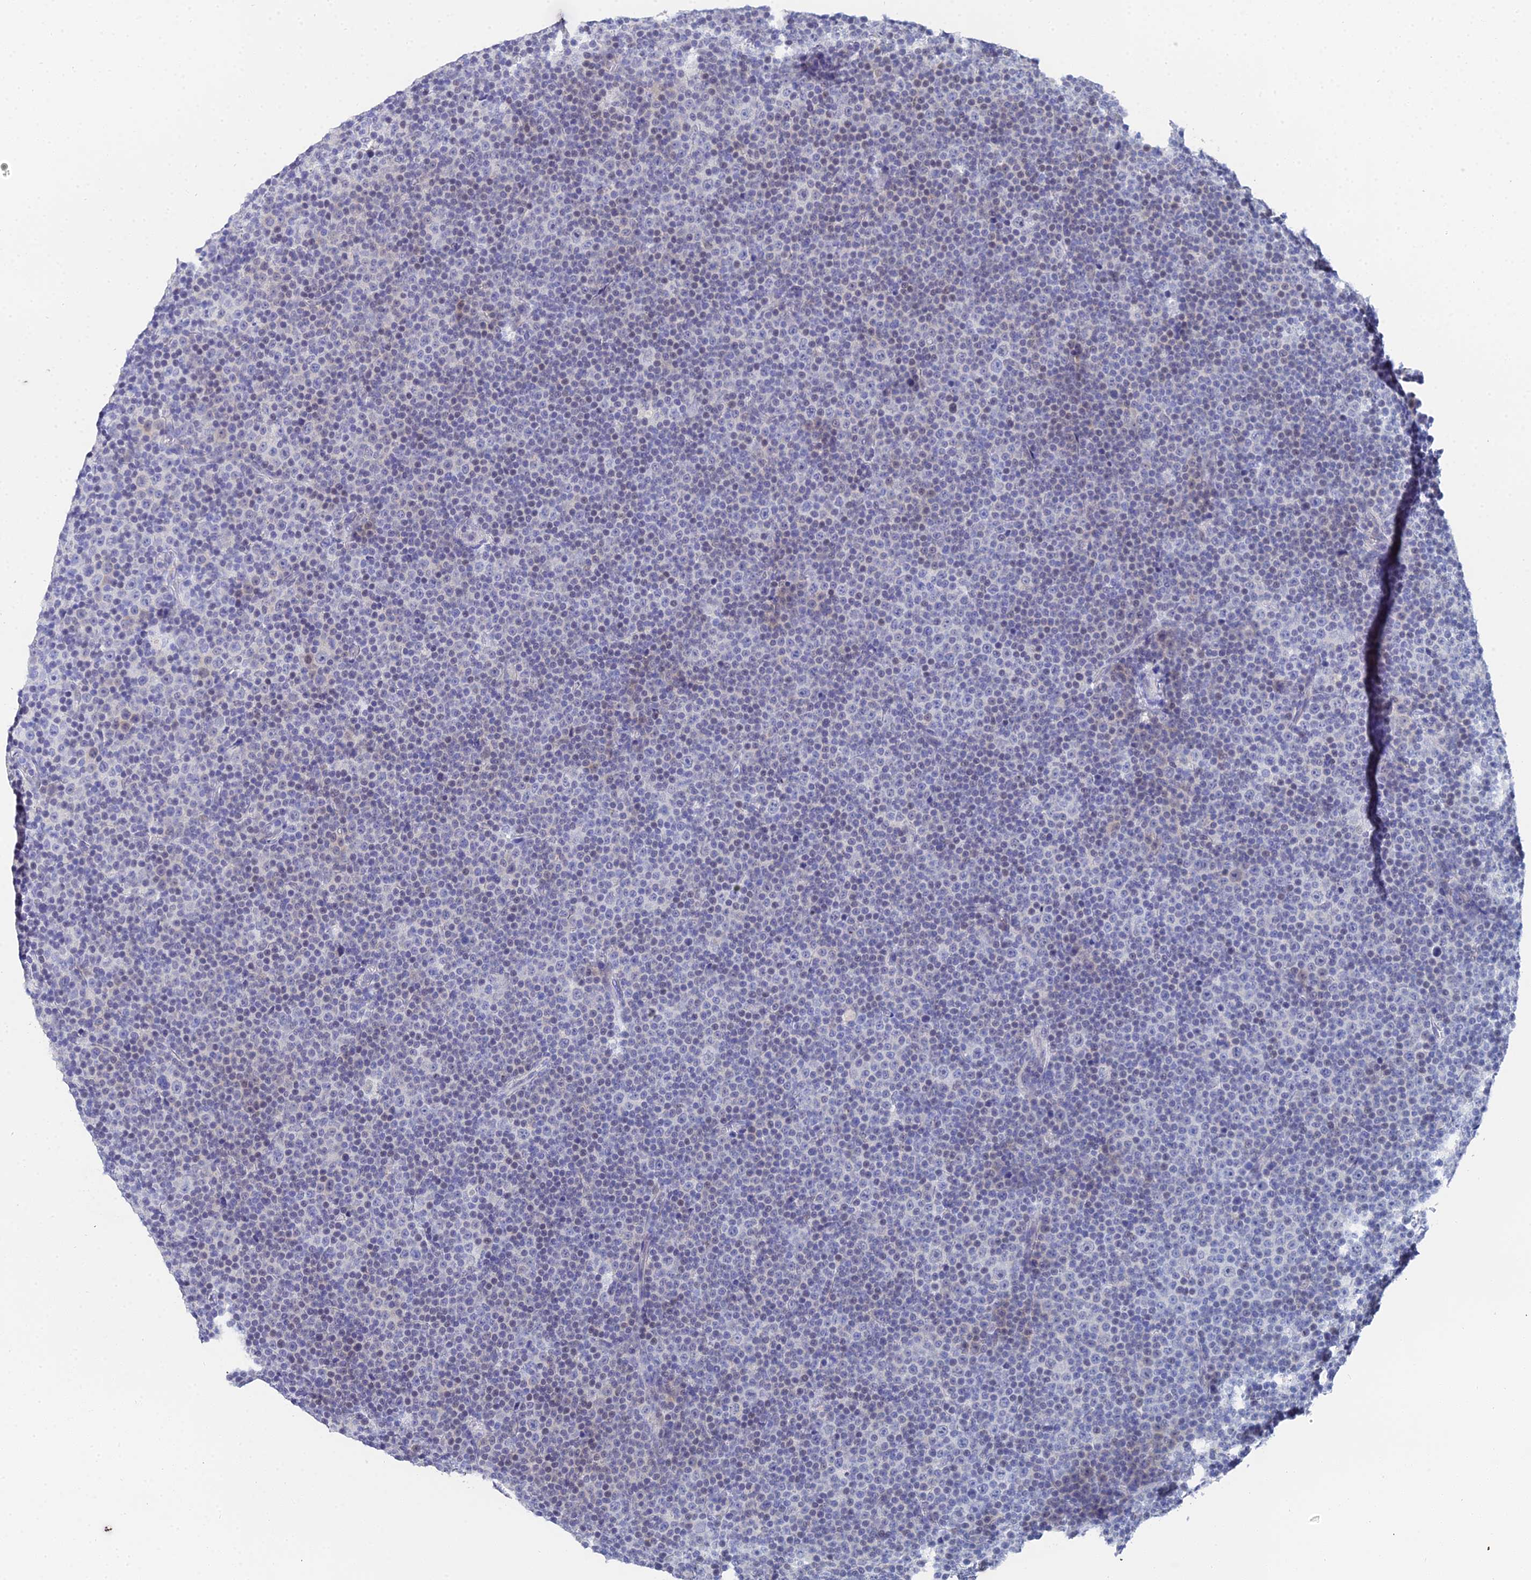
{"staining": {"intensity": "negative", "quantity": "none", "location": "none"}, "tissue": "lymphoma", "cell_type": "Tumor cells", "image_type": "cancer", "snomed": [{"axis": "morphology", "description": "Malignant lymphoma, non-Hodgkin's type, Low grade"}, {"axis": "topography", "description": "Lymph node"}], "caption": "This image is of malignant lymphoma, non-Hodgkin's type (low-grade) stained with IHC to label a protein in brown with the nuclei are counter-stained blue. There is no positivity in tumor cells.", "gene": "OCM", "patient": {"sex": "female", "age": 67}}